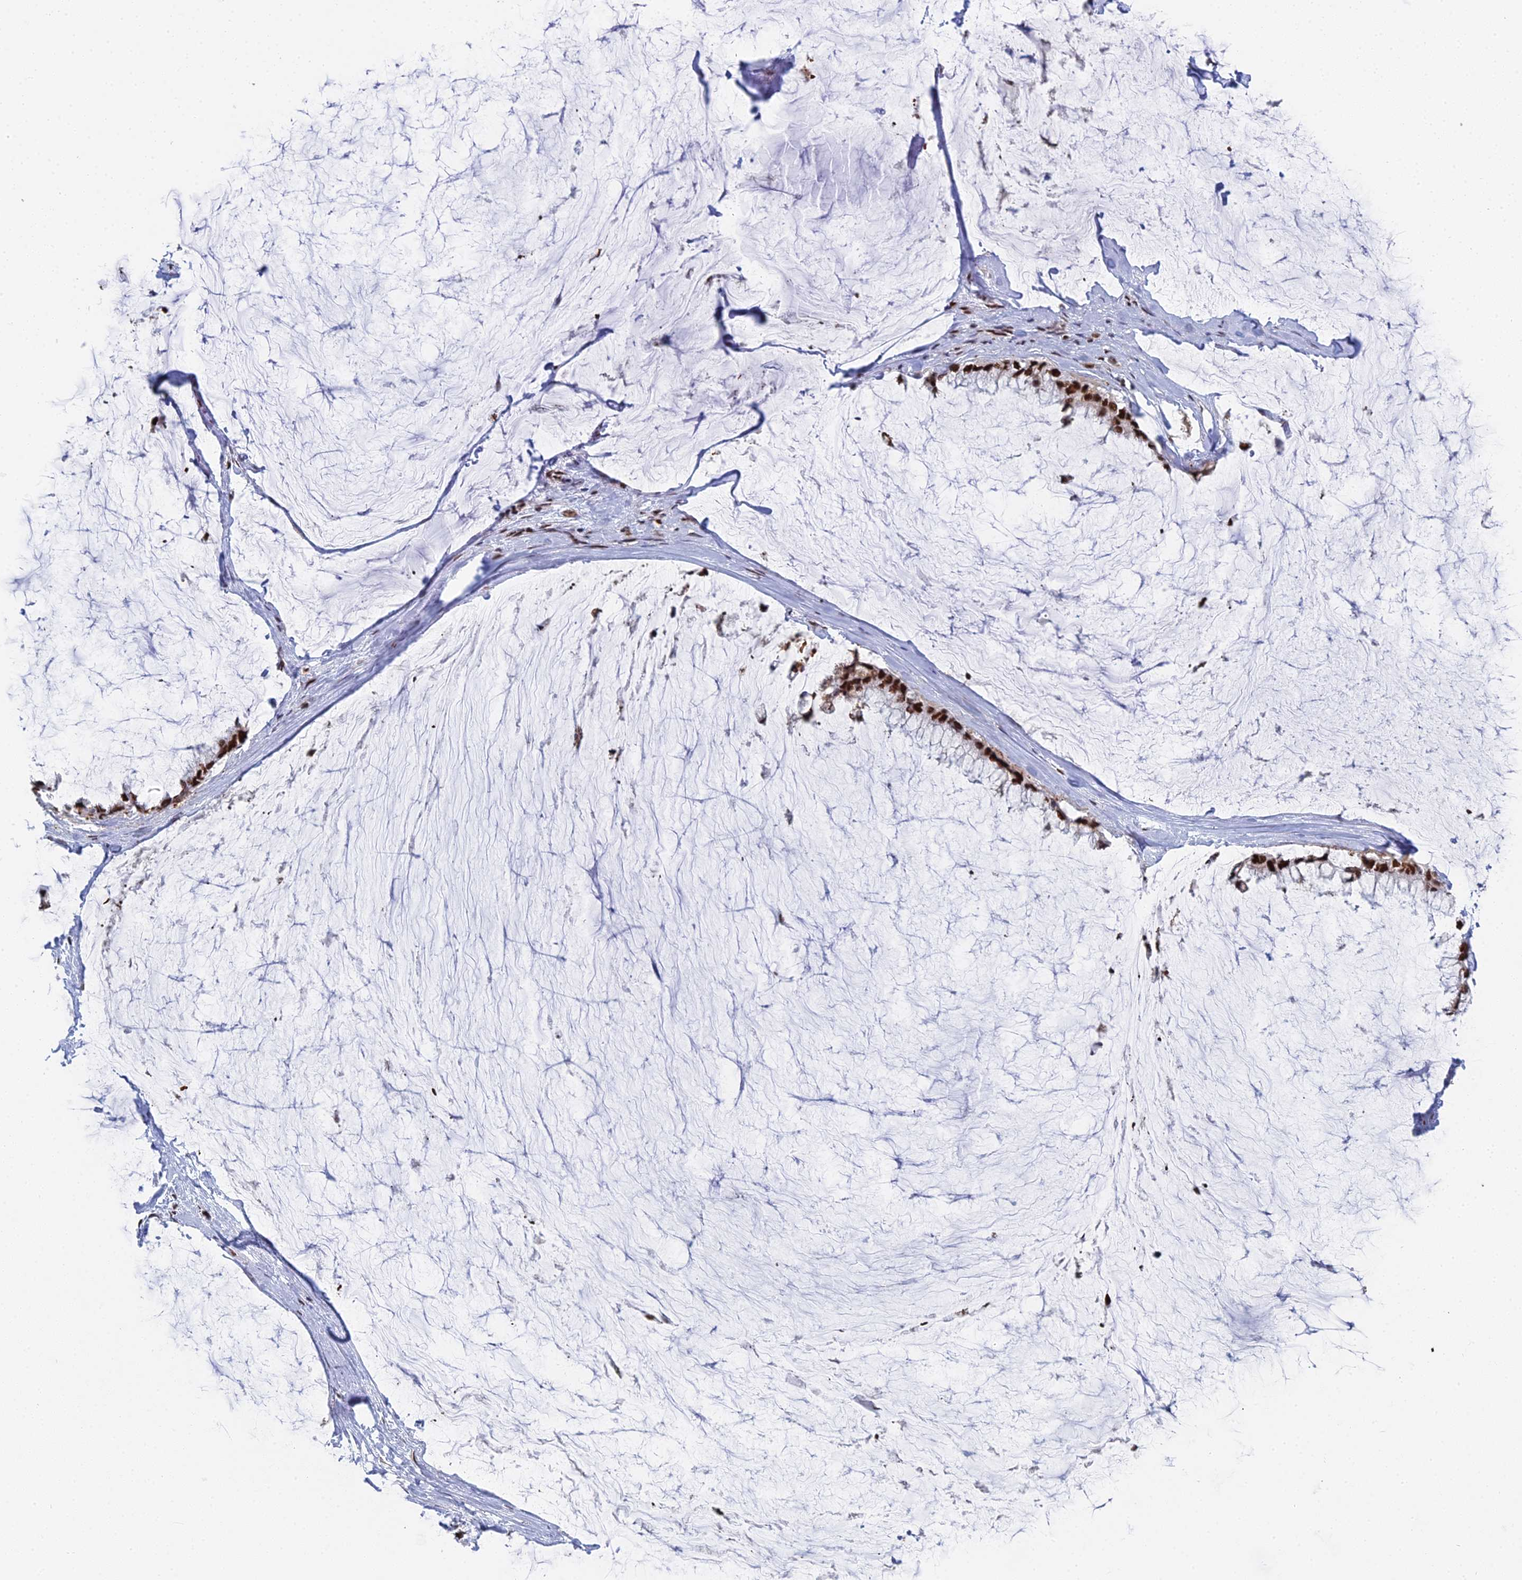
{"staining": {"intensity": "strong", "quantity": ">75%", "location": "nuclear"}, "tissue": "ovarian cancer", "cell_type": "Tumor cells", "image_type": "cancer", "snomed": [{"axis": "morphology", "description": "Cystadenocarcinoma, mucinous, NOS"}, {"axis": "topography", "description": "Ovary"}], "caption": "IHC micrograph of ovarian cancer stained for a protein (brown), which reveals high levels of strong nuclear positivity in approximately >75% of tumor cells.", "gene": "SF3B3", "patient": {"sex": "female", "age": 39}}